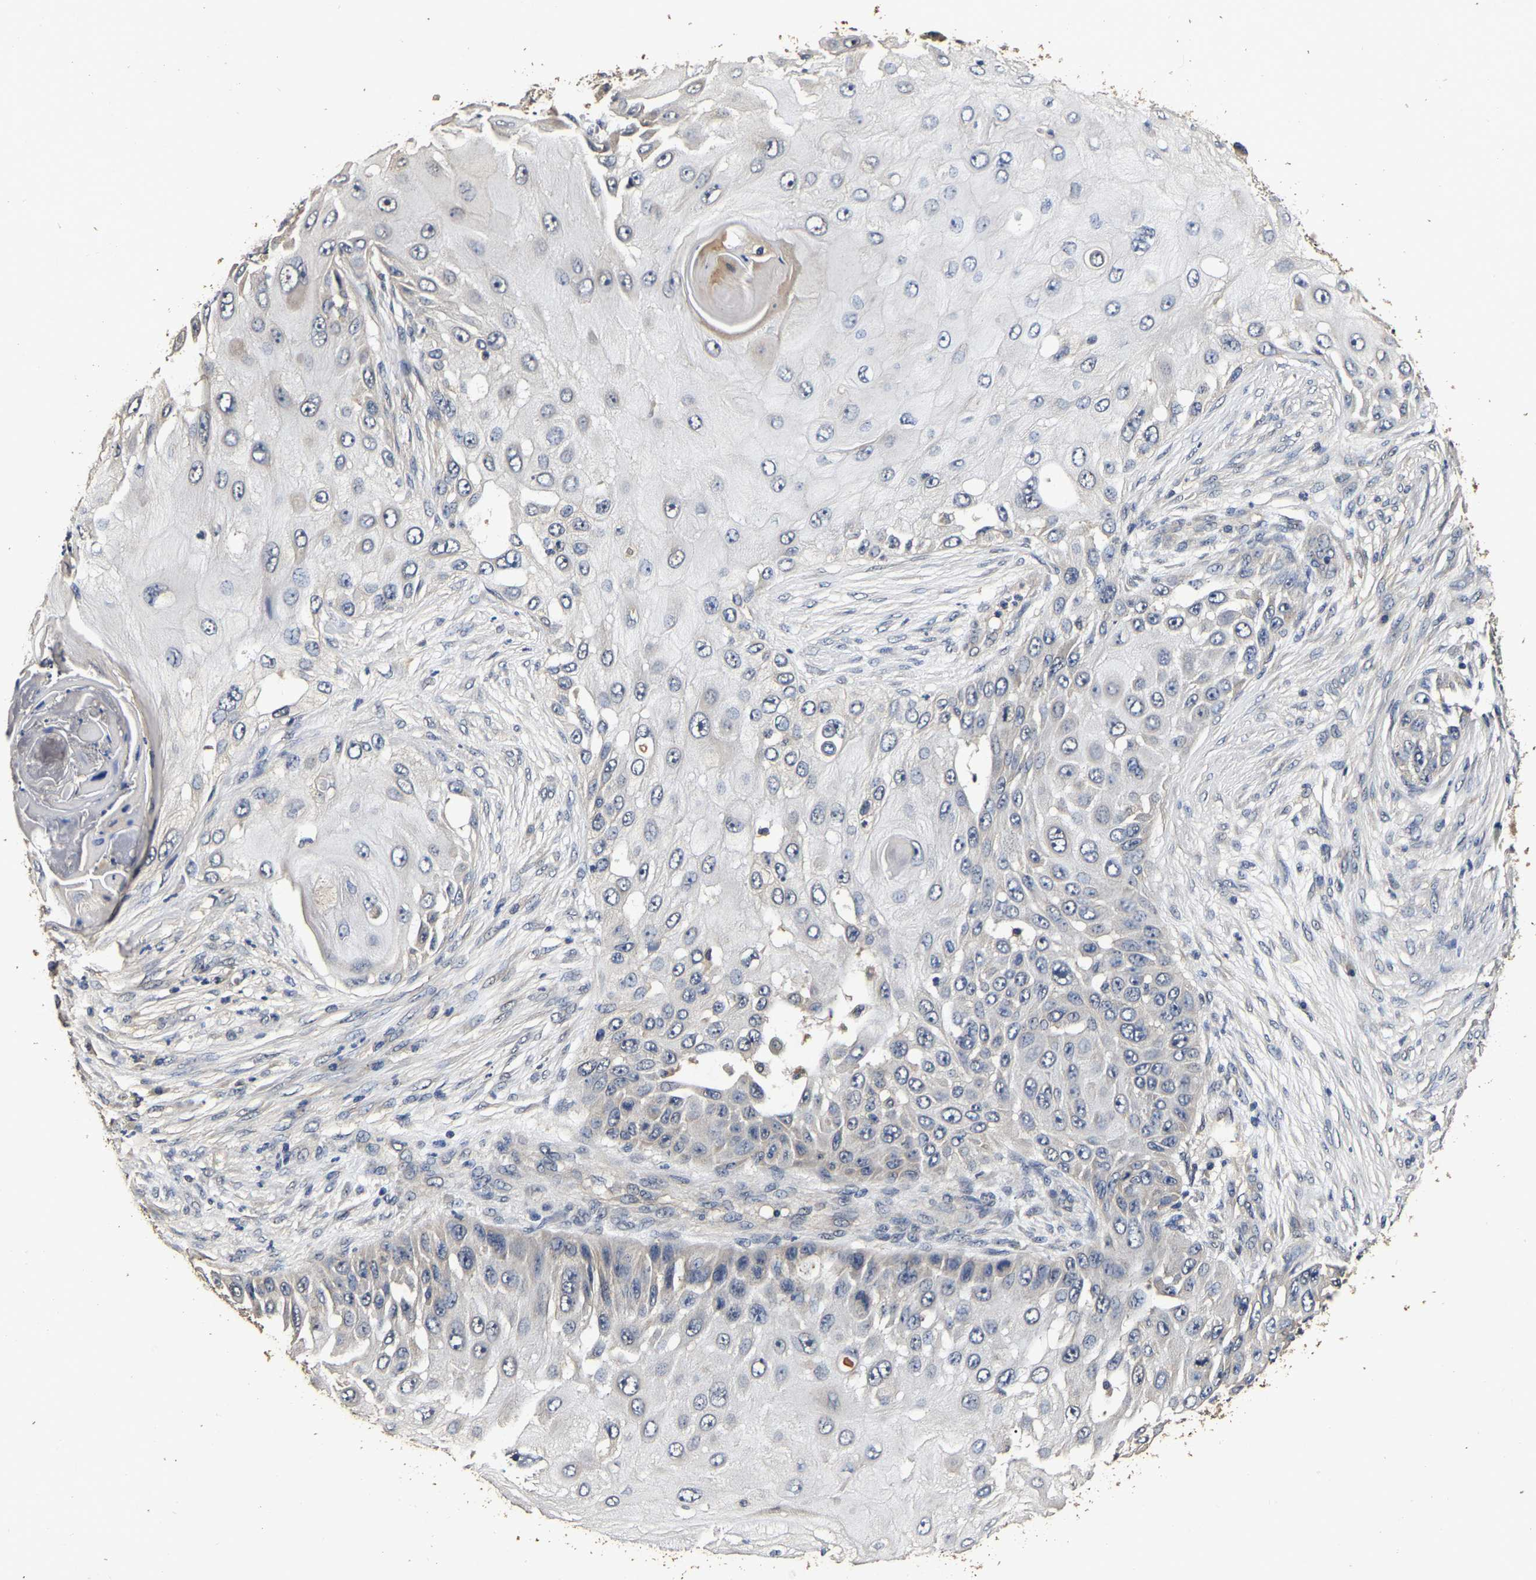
{"staining": {"intensity": "negative", "quantity": "none", "location": "none"}, "tissue": "skin cancer", "cell_type": "Tumor cells", "image_type": "cancer", "snomed": [{"axis": "morphology", "description": "Squamous cell carcinoma, NOS"}, {"axis": "topography", "description": "Skin"}], "caption": "This is an immunohistochemistry (IHC) image of skin squamous cell carcinoma. There is no positivity in tumor cells.", "gene": "STK32C", "patient": {"sex": "female", "age": 44}}